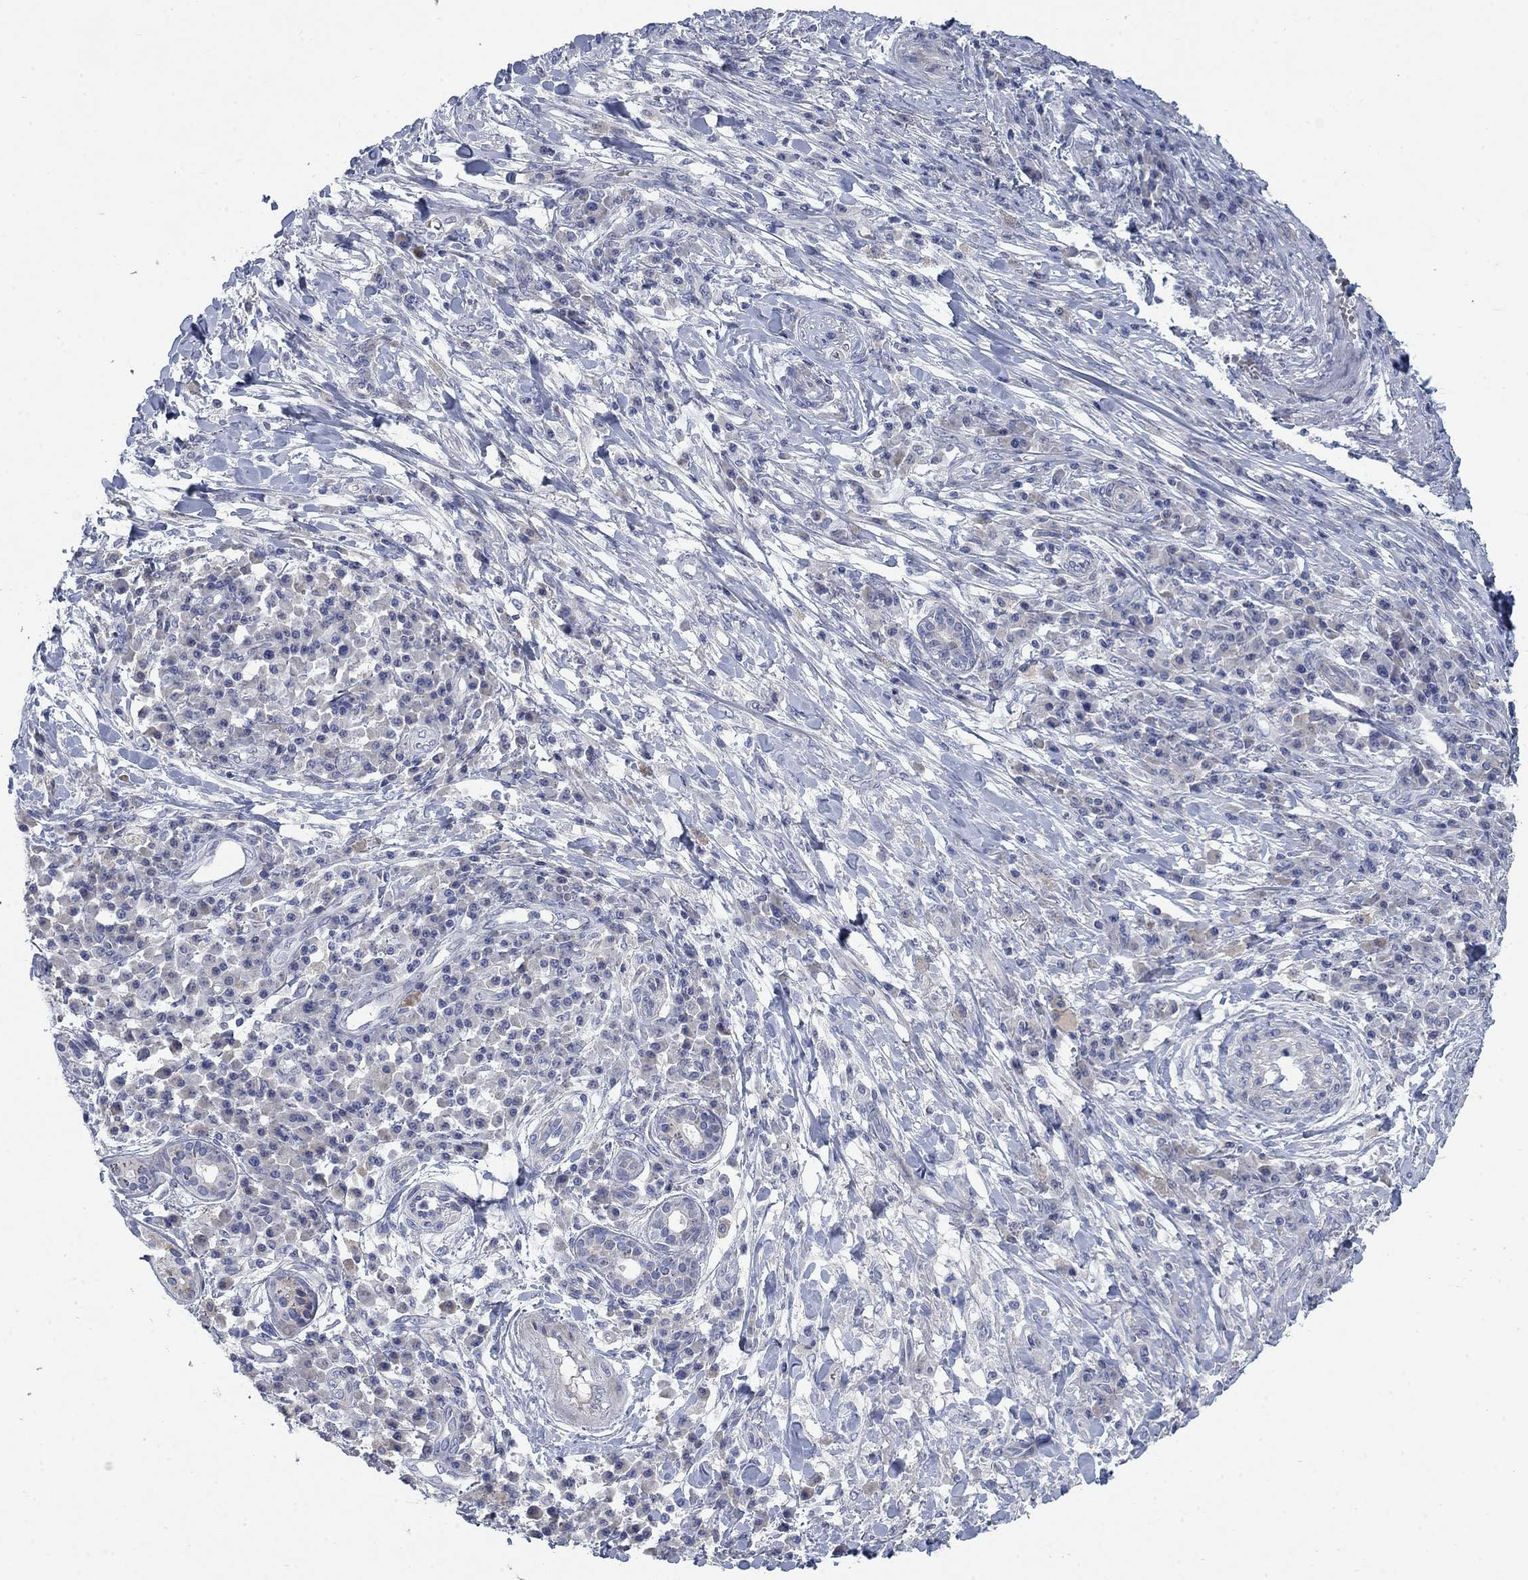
{"staining": {"intensity": "negative", "quantity": "none", "location": "none"}, "tissue": "skin cancer", "cell_type": "Tumor cells", "image_type": "cancer", "snomed": [{"axis": "morphology", "description": "Squamous cell carcinoma, NOS"}, {"axis": "topography", "description": "Skin"}], "caption": "Immunohistochemical staining of human skin cancer (squamous cell carcinoma) demonstrates no significant positivity in tumor cells. (Stains: DAB (3,3'-diaminobenzidine) immunohistochemistry (IHC) with hematoxylin counter stain, Microscopy: brightfield microscopy at high magnification).", "gene": "DNER", "patient": {"sex": "male", "age": 92}}